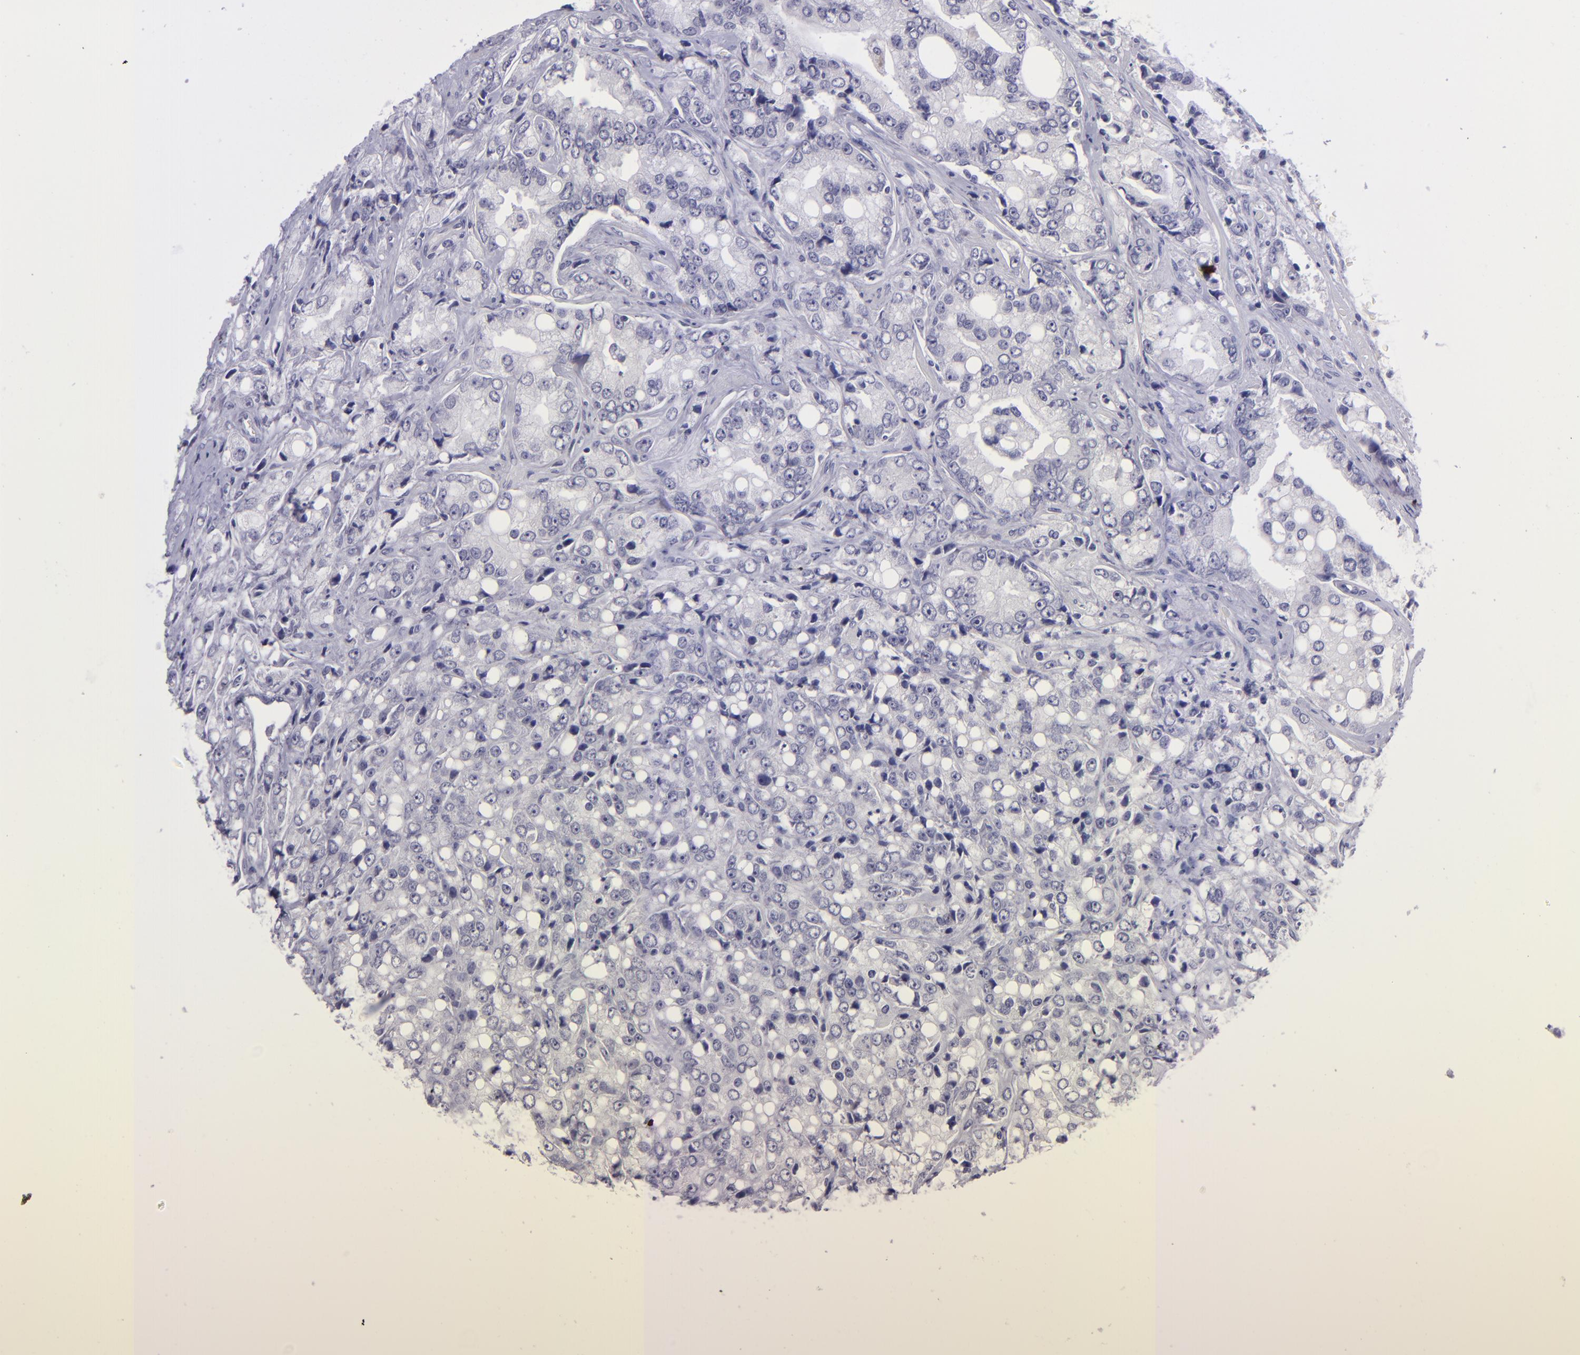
{"staining": {"intensity": "negative", "quantity": "none", "location": "none"}, "tissue": "prostate cancer", "cell_type": "Tumor cells", "image_type": "cancer", "snomed": [{"axis": "morphology", "description": "Adenocarcinoma, High grade"}, {"axis": "topography", "description": "Prostate"}], "caption": "Prostate cancer stained for a protein using immunohistochemistry (IHC) exhibits no expression tumor cells.", "gene": "POU2F2", "patient": {"sex": "male", "age": 67}}